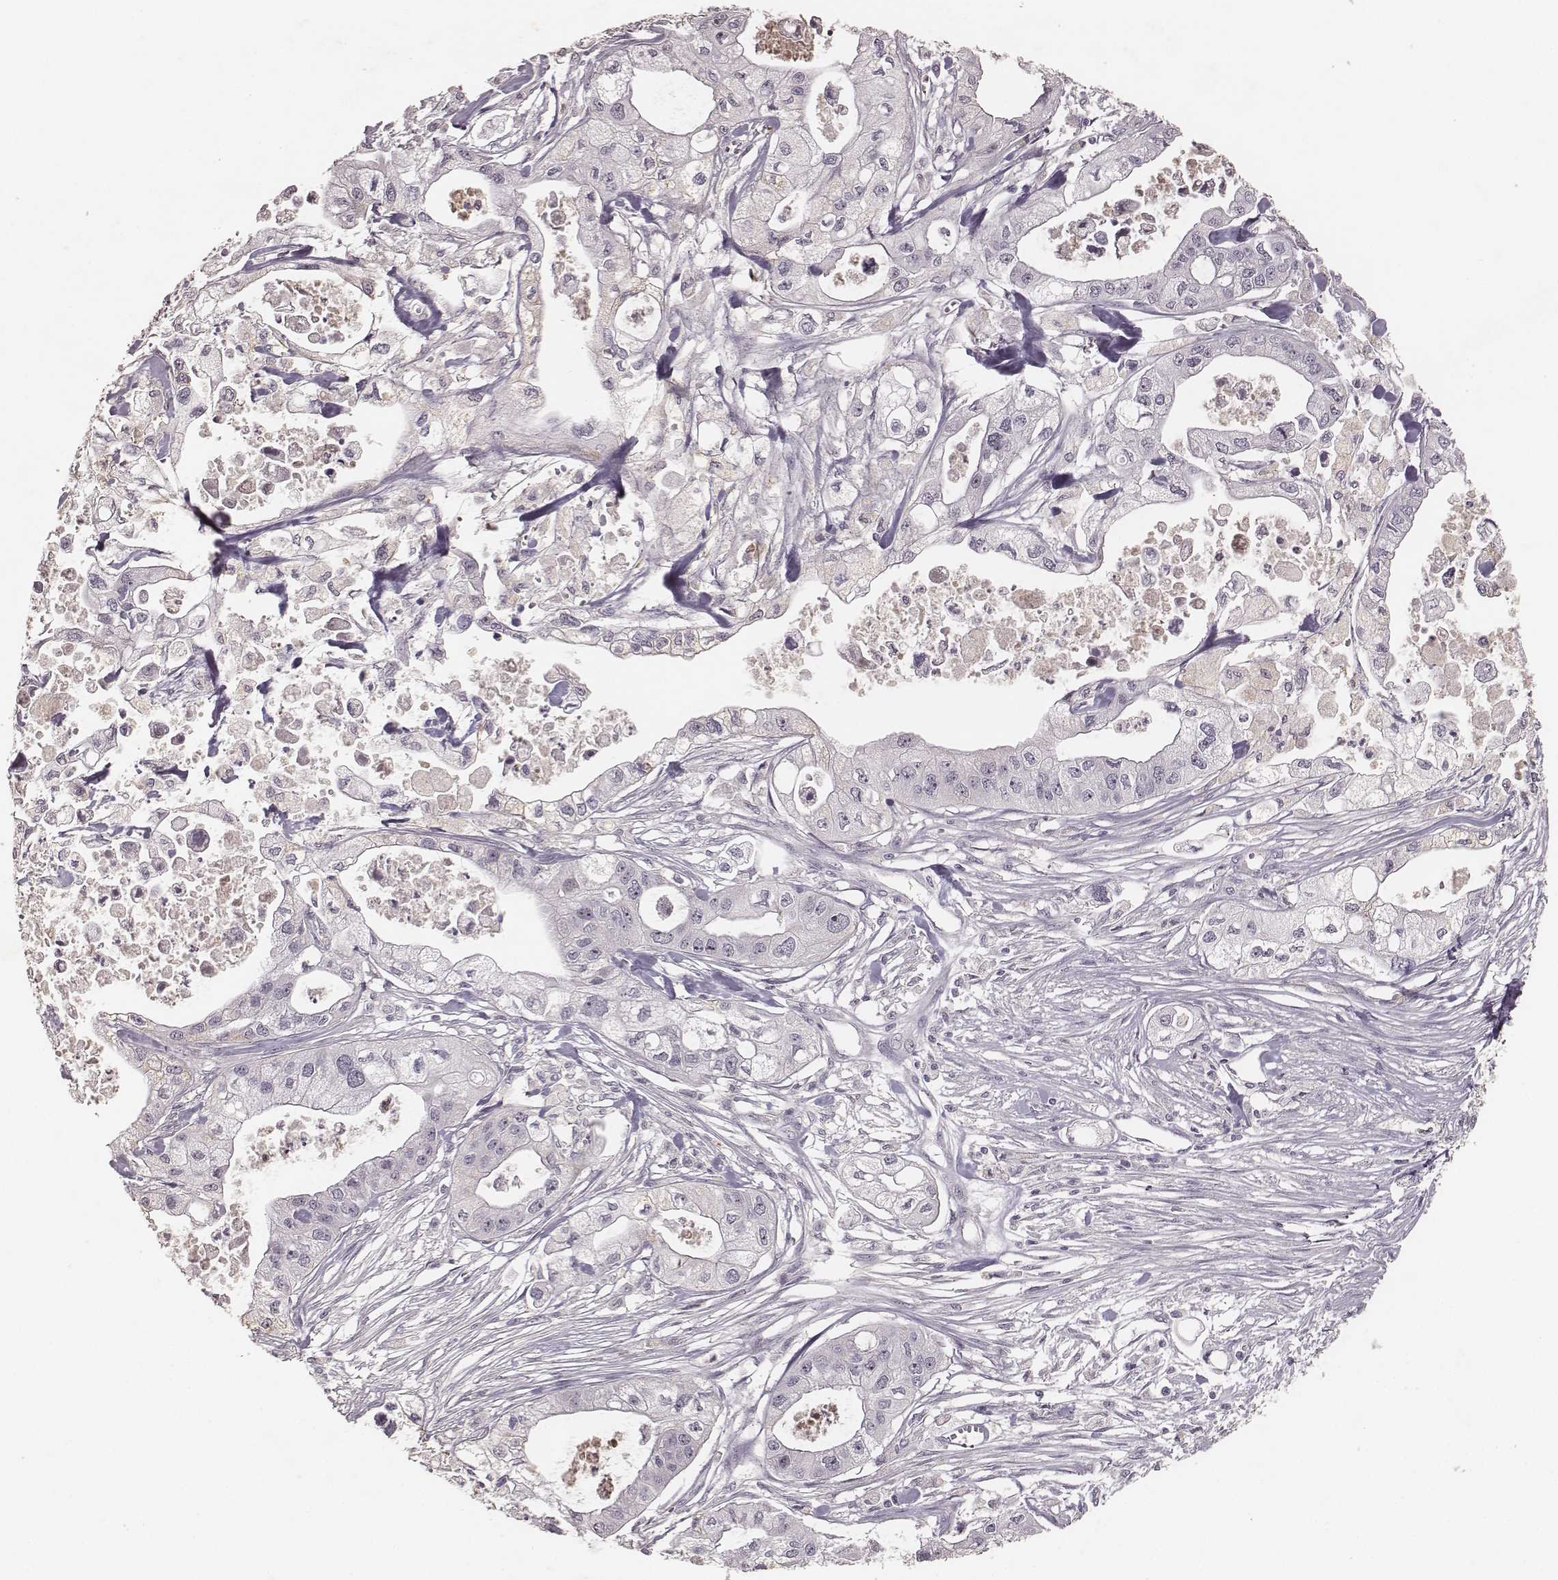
{"staining": {"intensity": "negative", "quantity": "none", "location": "none"}, "tissue": "pancreatic cancer", "cell_type": "Tumor cells", "image_type": "cancer", "snomed": [{"axis": "morphology", "description": "Adenocarcinoma, NOS"}, {"axis": "topography", "description": "Pancreas"}], "caption": "This is a histopathology image of immunohistochemistry (IHC) staining of adenocarcinoma (pancreatic), which shows no positivity in tumor cells.", "gene": "MADCAM1", "patient": {"sex": "male", "age": 70}}